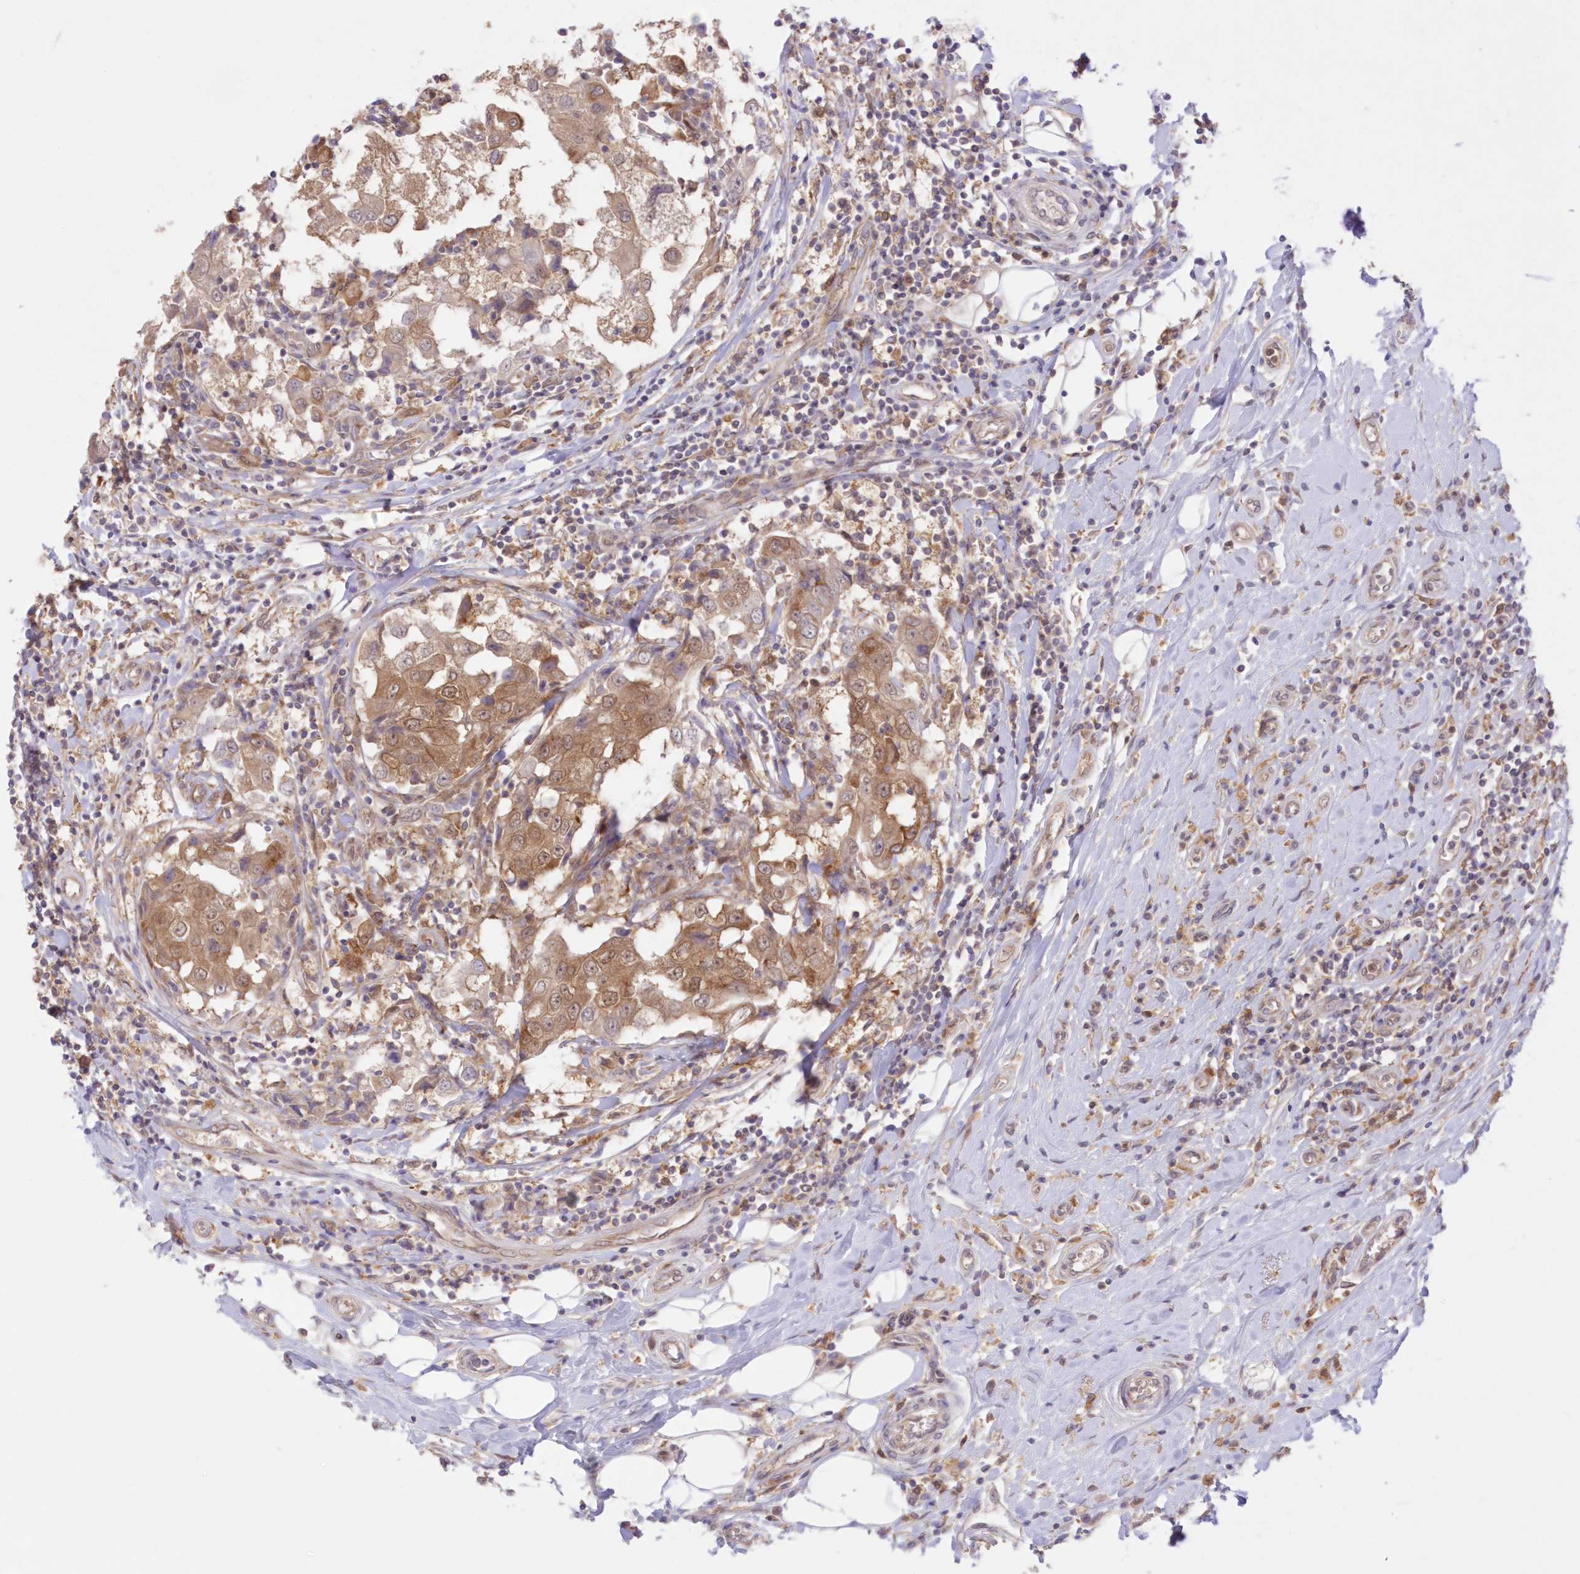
{"staining": {"intensity": "moderate", "quantity": ">75%", "location": "cytoplasmic/membranous"}, "tissue": "breast cancer", "cell_type": "Tumor cells", "image_type": "cancer", "snomed": [{"axis": "morphology", "description": "Duct carcinoma"}, {"axis": "topography", "description": "Breast"}], "caption": "Breast intraductal carcinoma stained with IHC reveals moderate cytoplasmic/membranous expression in approximately >75% of tumor cells. (brown staining indicates protein expression, while blue staining denotes nuclei).", "gene": "RNPEP", "patient": {"sex": "female", "age": 27}}